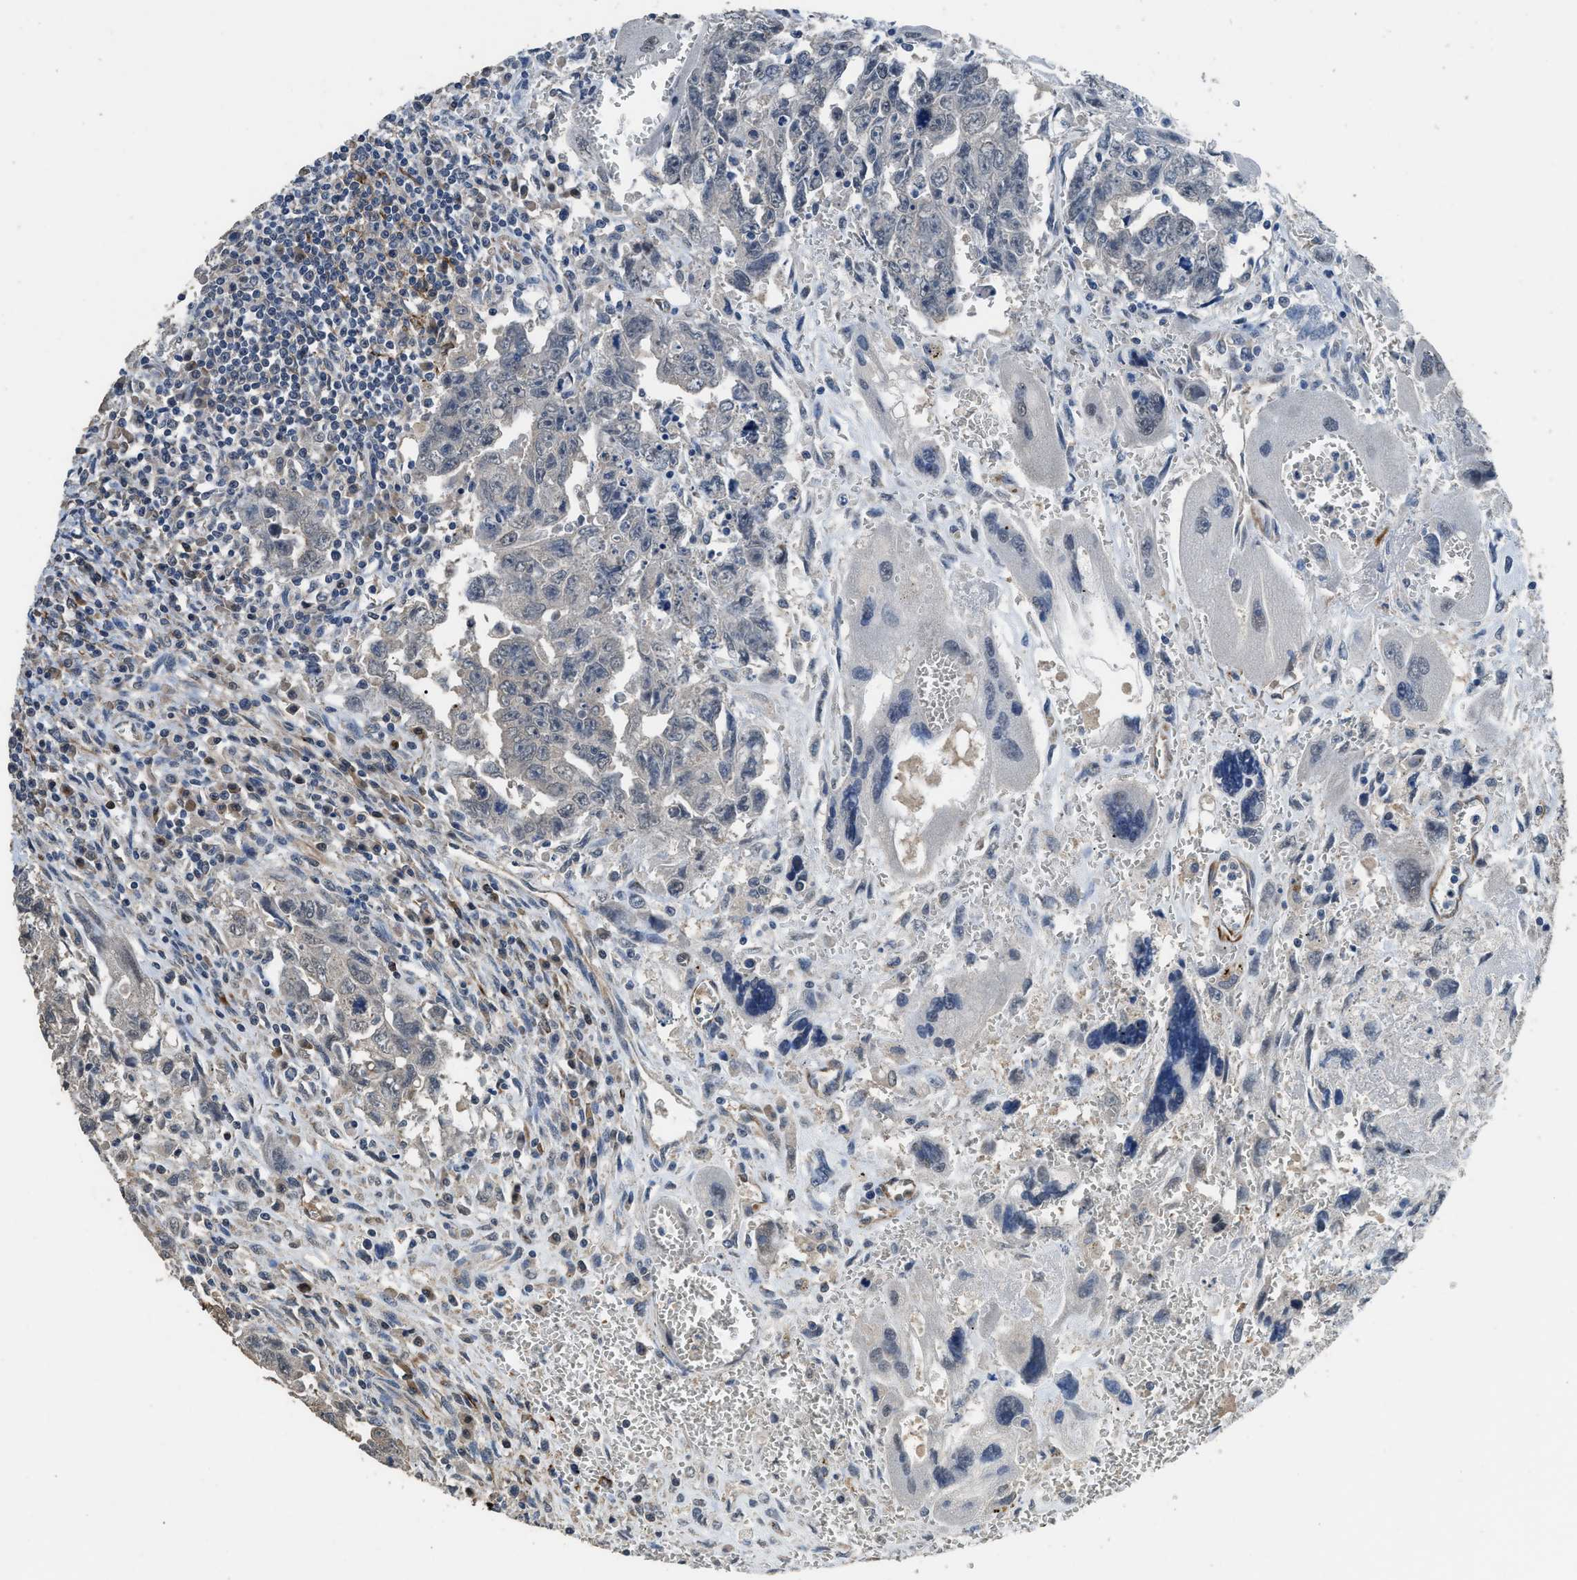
{"staining": {"intensity": "negative", "quantity": "none", "location": "none"}, "tissue": "testis cancer", "cell_type": "Tumor cells", "image_type": "cancer", "snomed": [{"axis": "morphology", "description": "Carcinoma, Embryonal, NOS"}, {"axis": "topography", "description": "Testis"}], "caption": "This is an immunohistochemistry micrograph of human testis embryonal carcinoma. There is no expression in tumor cells.", "gene": "SYNM", "patient": {"sex": "male", "age": 28}}